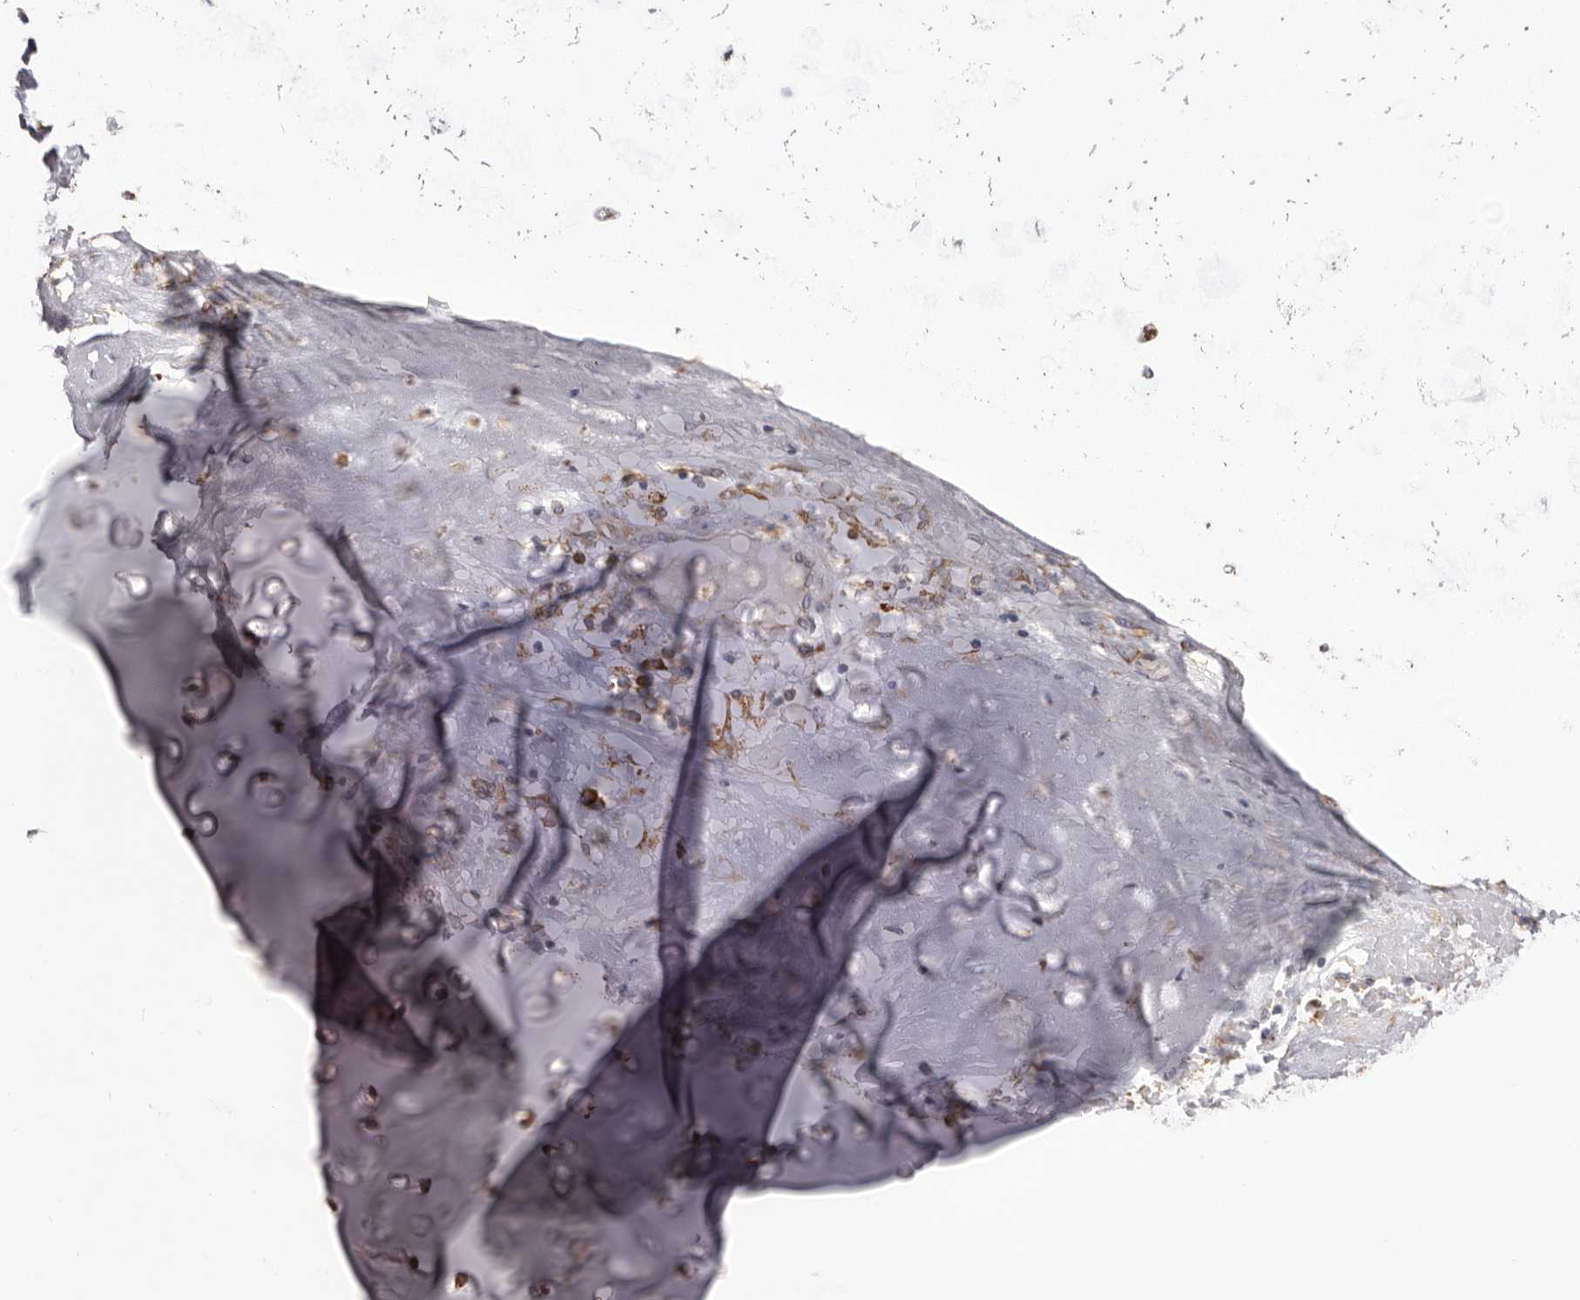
{"staining": {"intensity": "negative", "quantity": "none", "location": "none"}, "tissue": "adipose tissue", "cell_type": "Adipocytes", "image_type": "normal", "snomed": [{"axis": "morphology", "description": "Normal tissue, NOS"}, {"axis": "morphology", "description": "Basal cell carcinoma"}, {"axis": "topography", "description": "Cartilage tissue"}, {"axis": "topography", "description": "Nasopharynx"}, {"axis": "topography", "description": "Oral tissue"}], "caption": "Immunohistochemistry (IHC) photomicrograph of normal adipose tissue: adipose tissue stained with DAB demonstrates no significant protein positivity in adipocytes. (DAB (3,3'-diaminobenzidine) IHC, high magnification).", "gene": "QRSL1", "patient": {"sex": "female", "age": 77}}